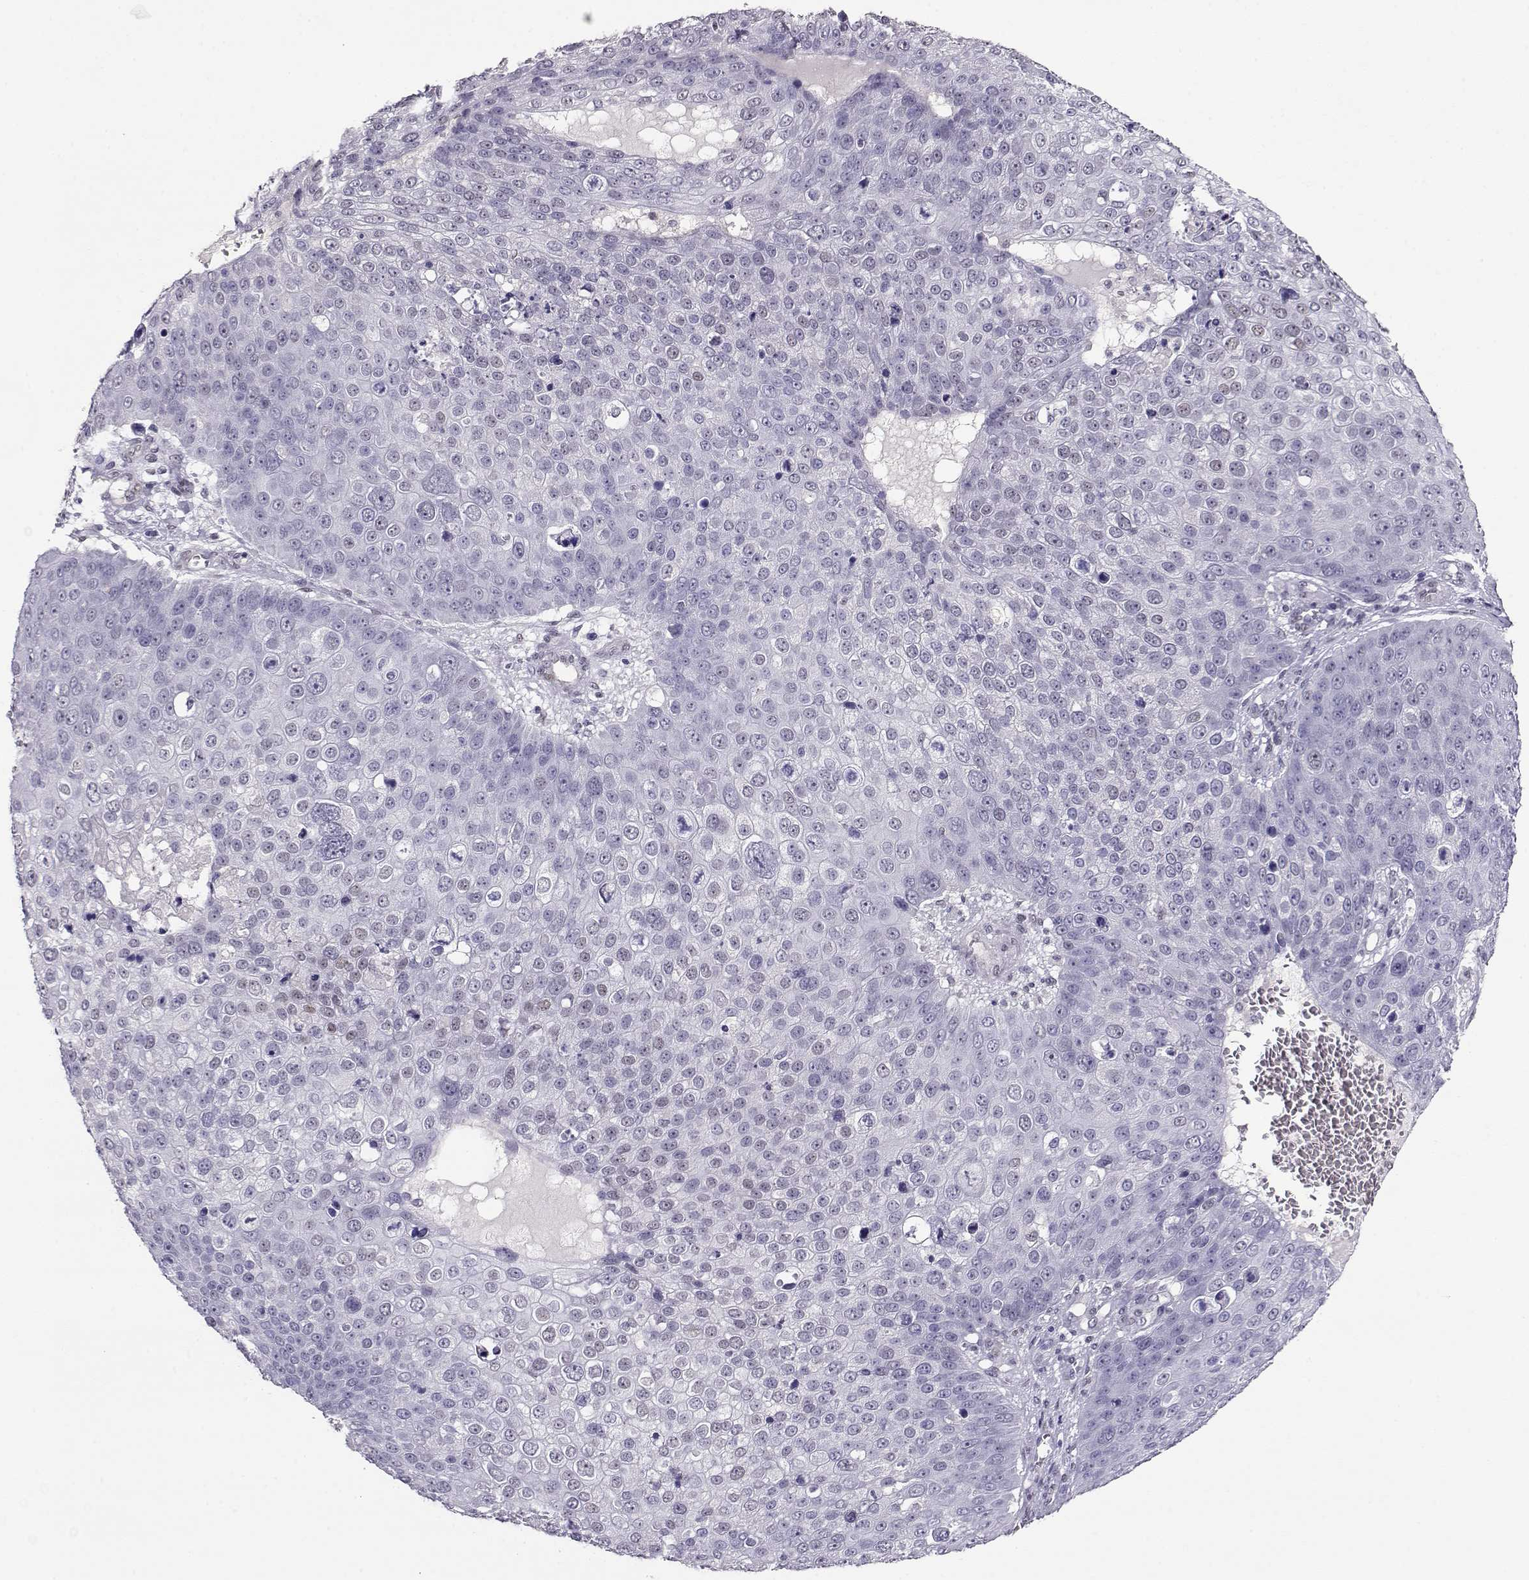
{"staining": {"intensity": "negative", "quantity": "none", "location": "none"}, "tissue": "skin cancer", "cell_type": "Tumor cells", "image_type": "cancer", "snomed": [{"axis": "morphology", "description": "Squamous cell carcinoma, NOS"}, {"axis": "topography", "description": "Skin"}], "caption": "Squamous cell carcinoma (skin) was stained to show a protein in brown. There is no significant positivity in tumor cells.", "gene": "POLI", "patient": {"sex": "male", "age": 71}}